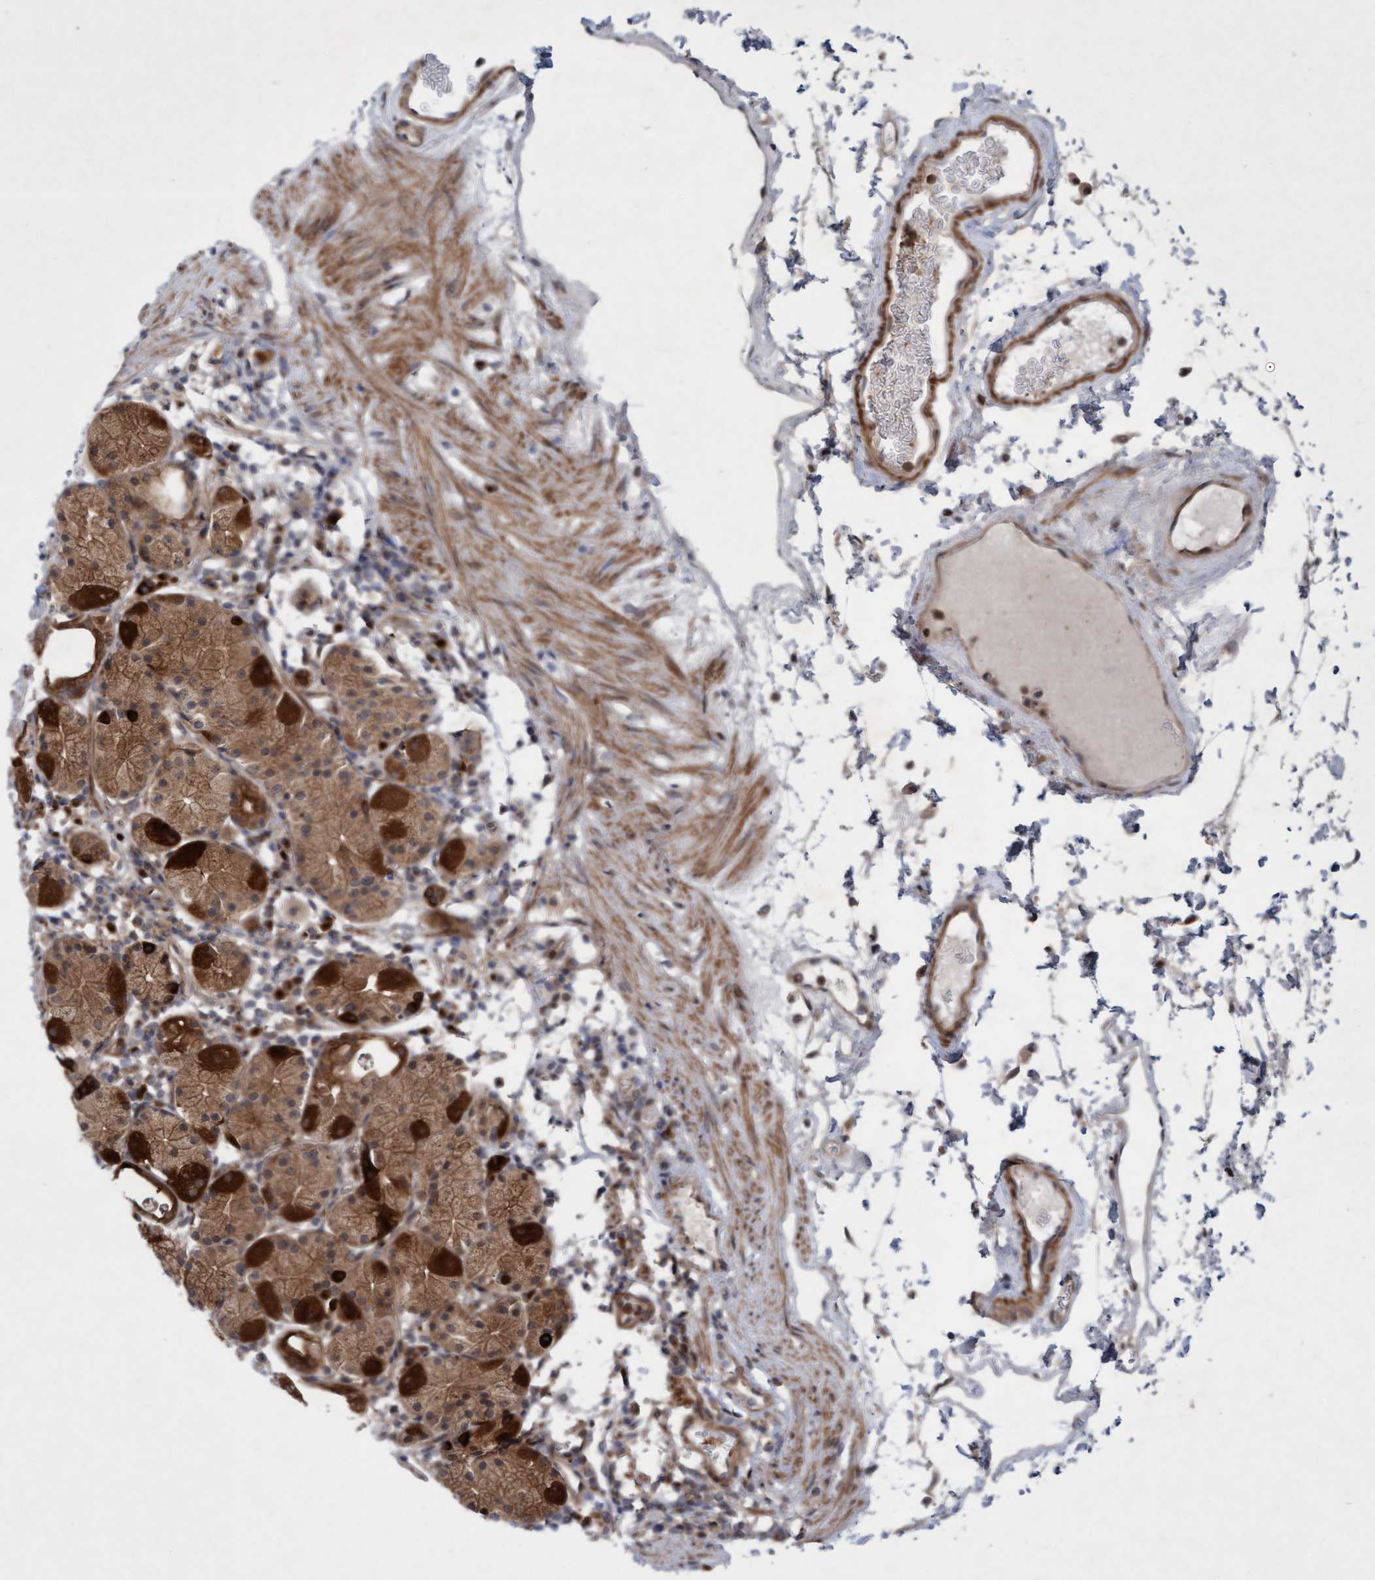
{"staining": {"intensity": "strong", "quantity": ">75%", "location": "cytoplasmic/membranous"}, "tissue": "stomach", "cell_type": "Glandular cells", "image_type": "normal", "snomed": [{"axis": "morphology", "description": "Normal tissue, NOS"}, {"axis": "topography", "description": "Stomach"}, {"axis": "topography", "description": "Stomach, lower"}], "caption": "An IHC image of normal tissue is shown. Protein staining in brown labels strong cytoplasmic/membranous positivity in stomach within glandular cells.", "gene": "RAP1GAP2", "patient": {"sex": "female", "age": 75}}